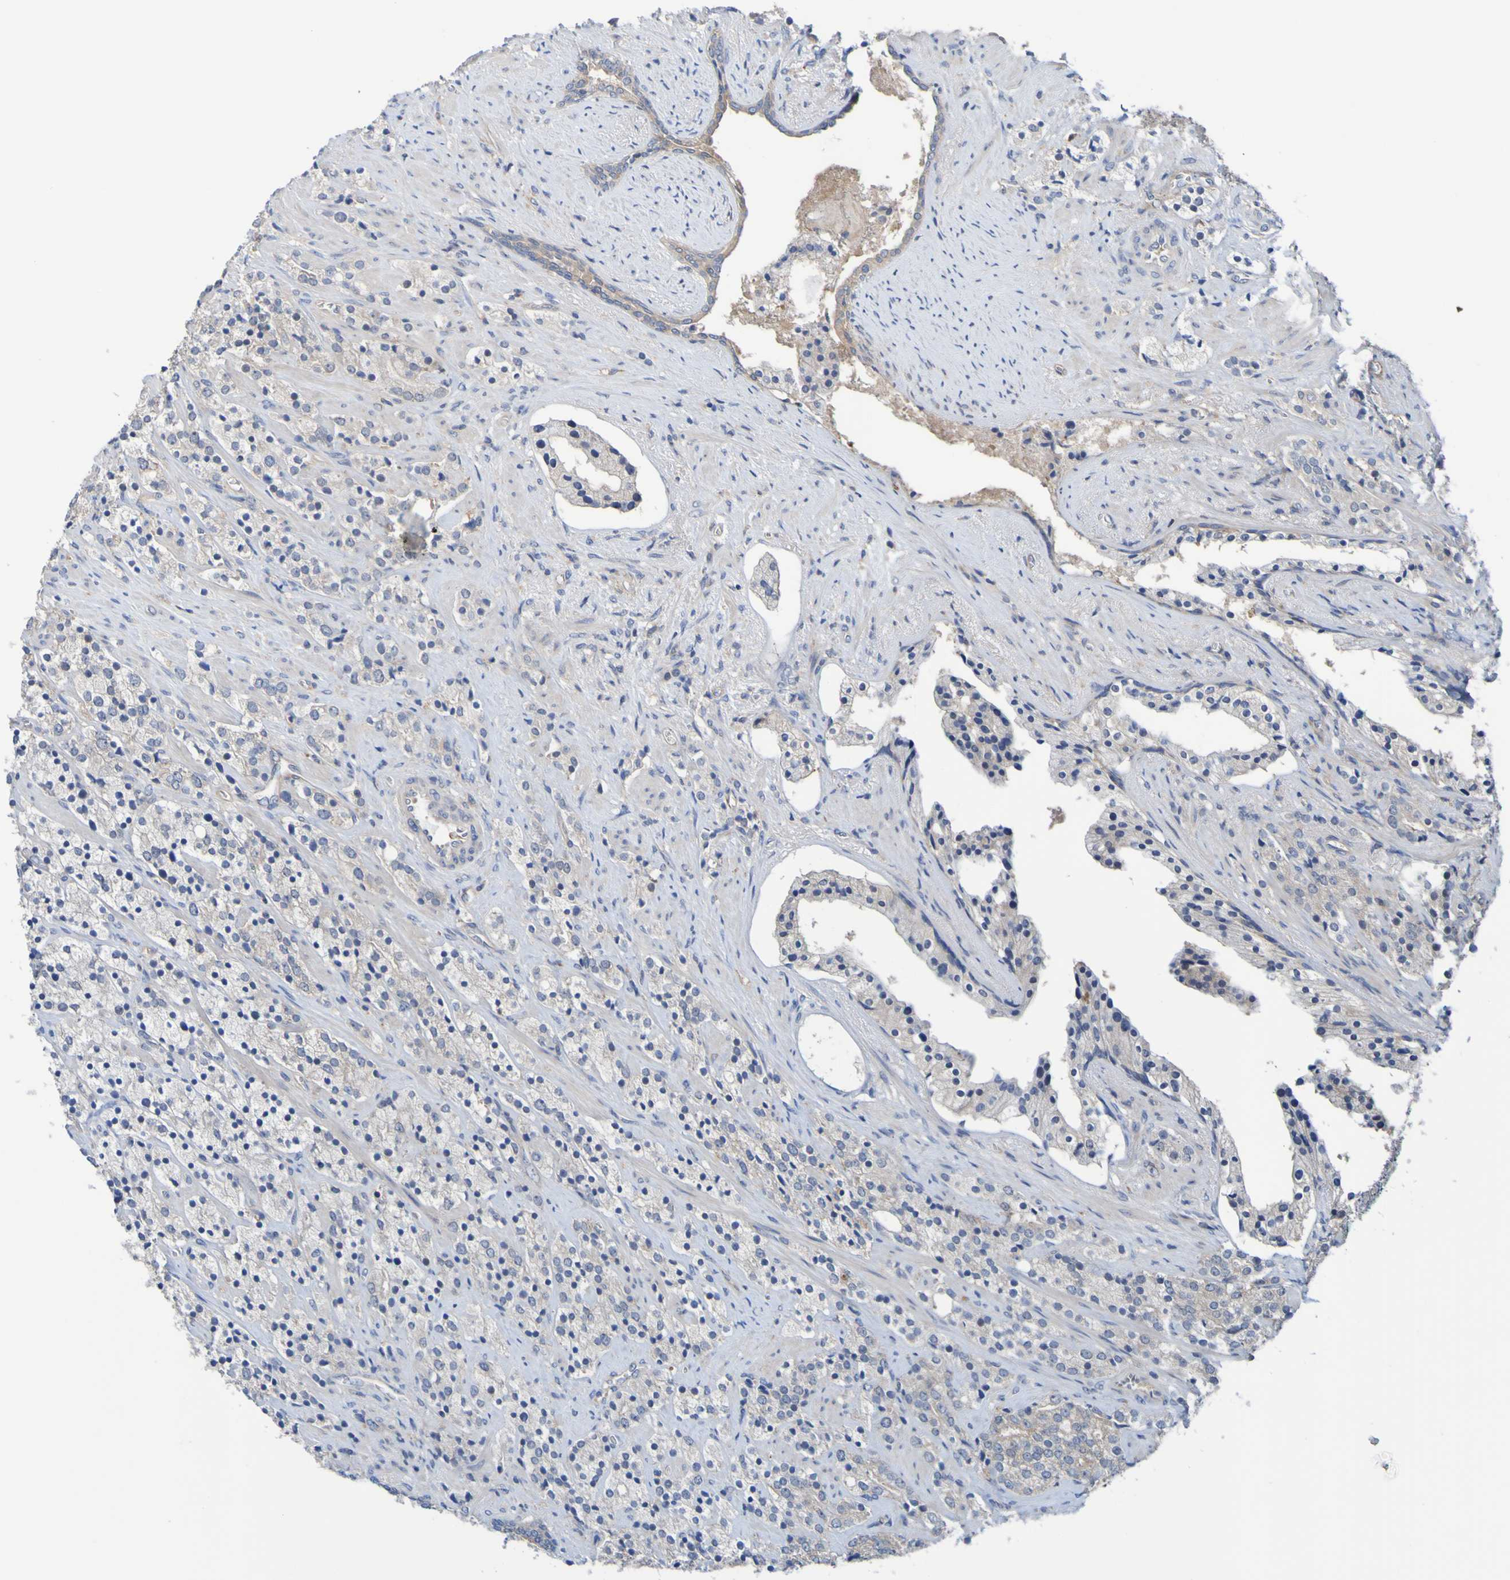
{"staining": {"intensity": "weak", "quantity": "<25%", "location": "cytoplasmic/membranous"}, "tissue": "prostate cancer", "cell_type": "Tumor cells", "image_type": "cancer", "snomed": [{"axis": "morphology", "description": "Adenocarcinoma, High grade"}, {"axis": "topography", "description": "Prostate"}], "caption": "Prostate cancer was stained to show a protein in brown. There is no significant expression in tumor cells.", "gene": "SDK1", "patient": {"sex": "male", "age": 71}}